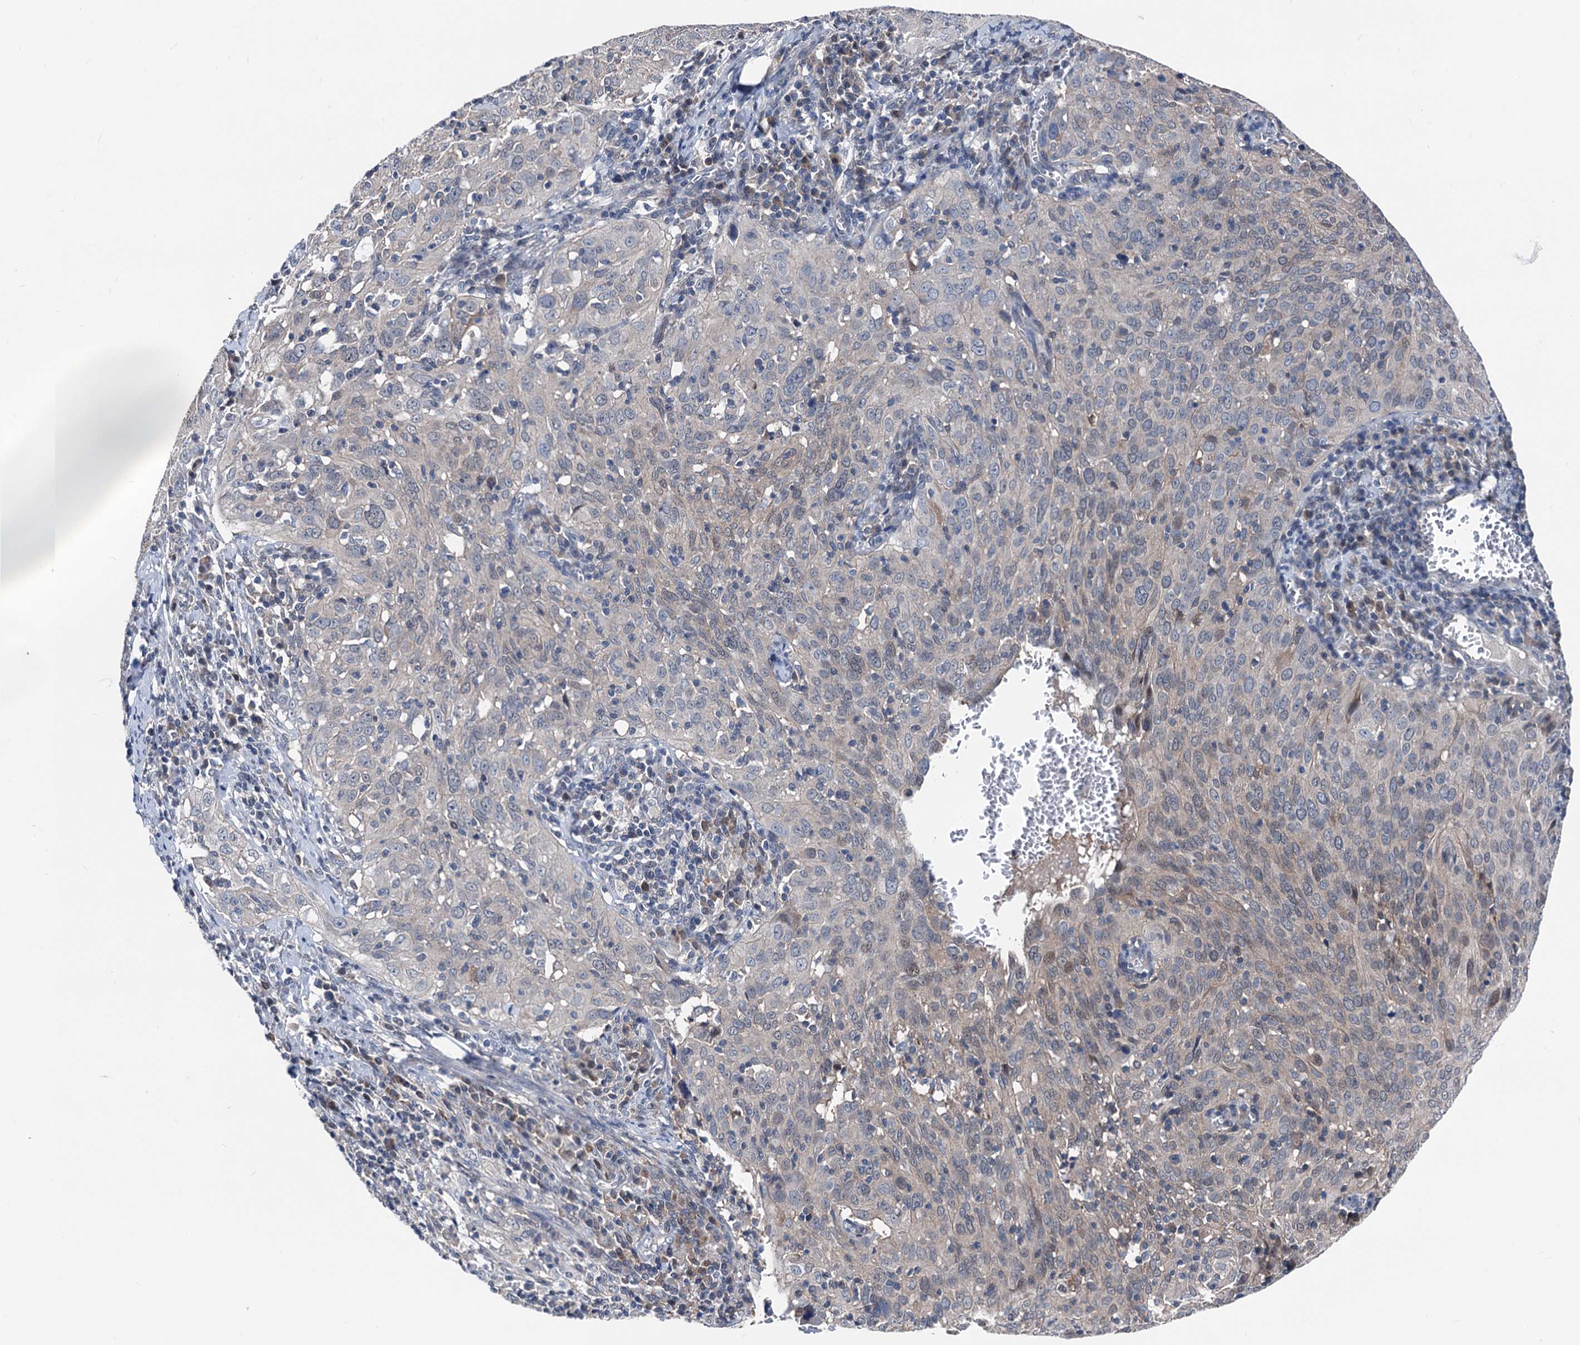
{"staining": {"intensity": "negative", "quantity": "none", "location": "none"}, "tissue": "cervical cancer", "cell_type": "Tumor cells", "image_type": "cancer", "snomed": [{"axis": "morphology", "description": "Squamous cell carcinoma, NOS"}, {"axis": "topography", "description": "Cervix"}], "caption": "This is an immunohistochemistry (IHC) micrograph of cervical cancer (squamous cell carcinoma). There is no positivity in tumor cells.", "gene": "GLO1", "patient": {"sex": "female", "age": 31}}